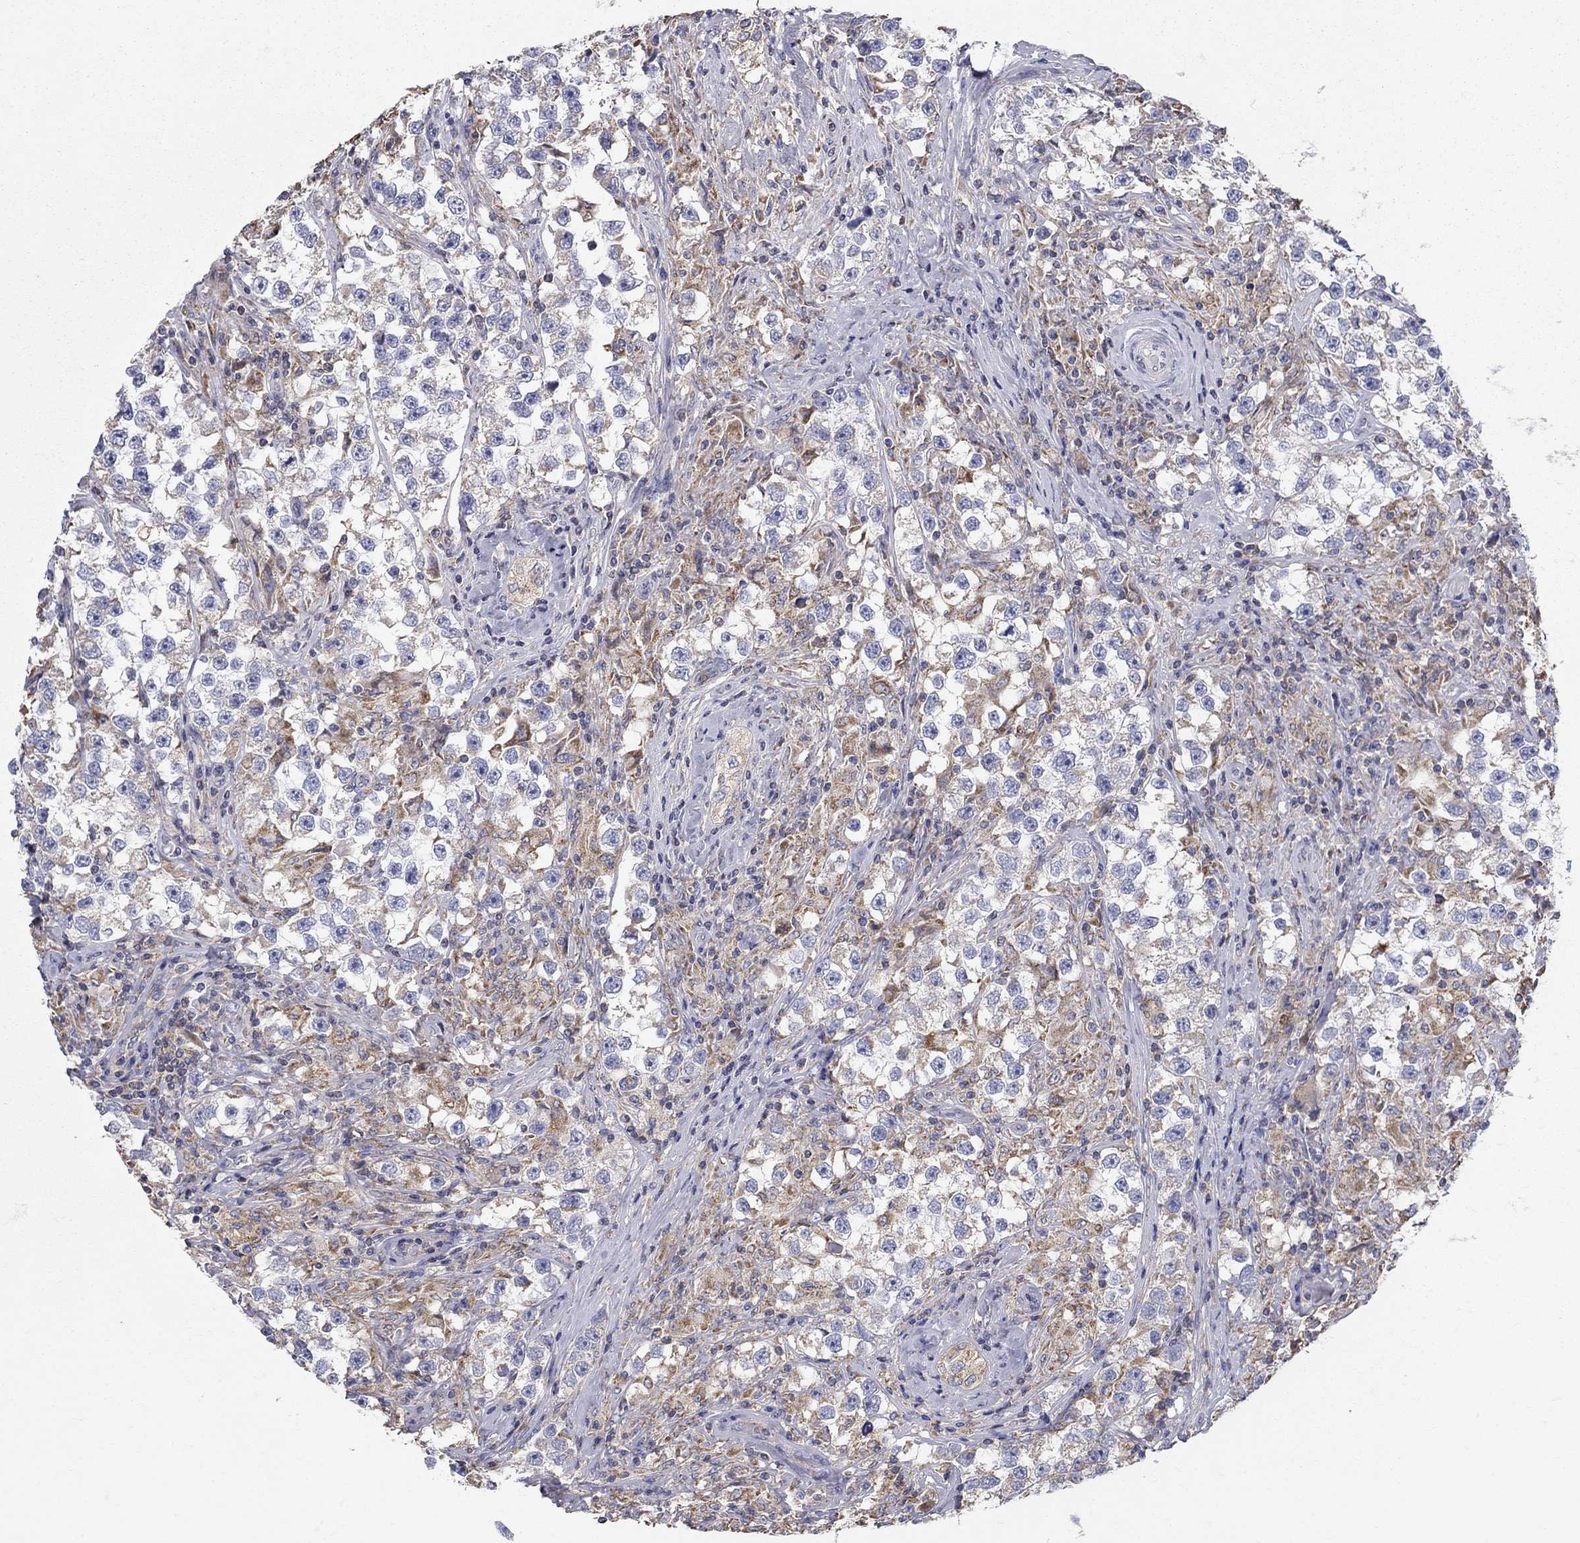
{"staining": {"intensity": "weak", "quantity": "<25%", "location": "cytoplasmic/membranous"}, "tissue": "testis cancer", "cell_type": "Tumor cells", "image_type": "cancer", "snomed": [{"axis": "morphology", "description": "Seminoma, NOS"}, {"axis": "topography", "description": "Testis"}], "caption": "Immunohistochemistry (IHC) photomicrograph of testis cancer (seminoma) stained for a protein (brown), which exhibits no positivity in tumor cells.", "gene": "NME5", "patient": {"sex": "male", "age": 46}}